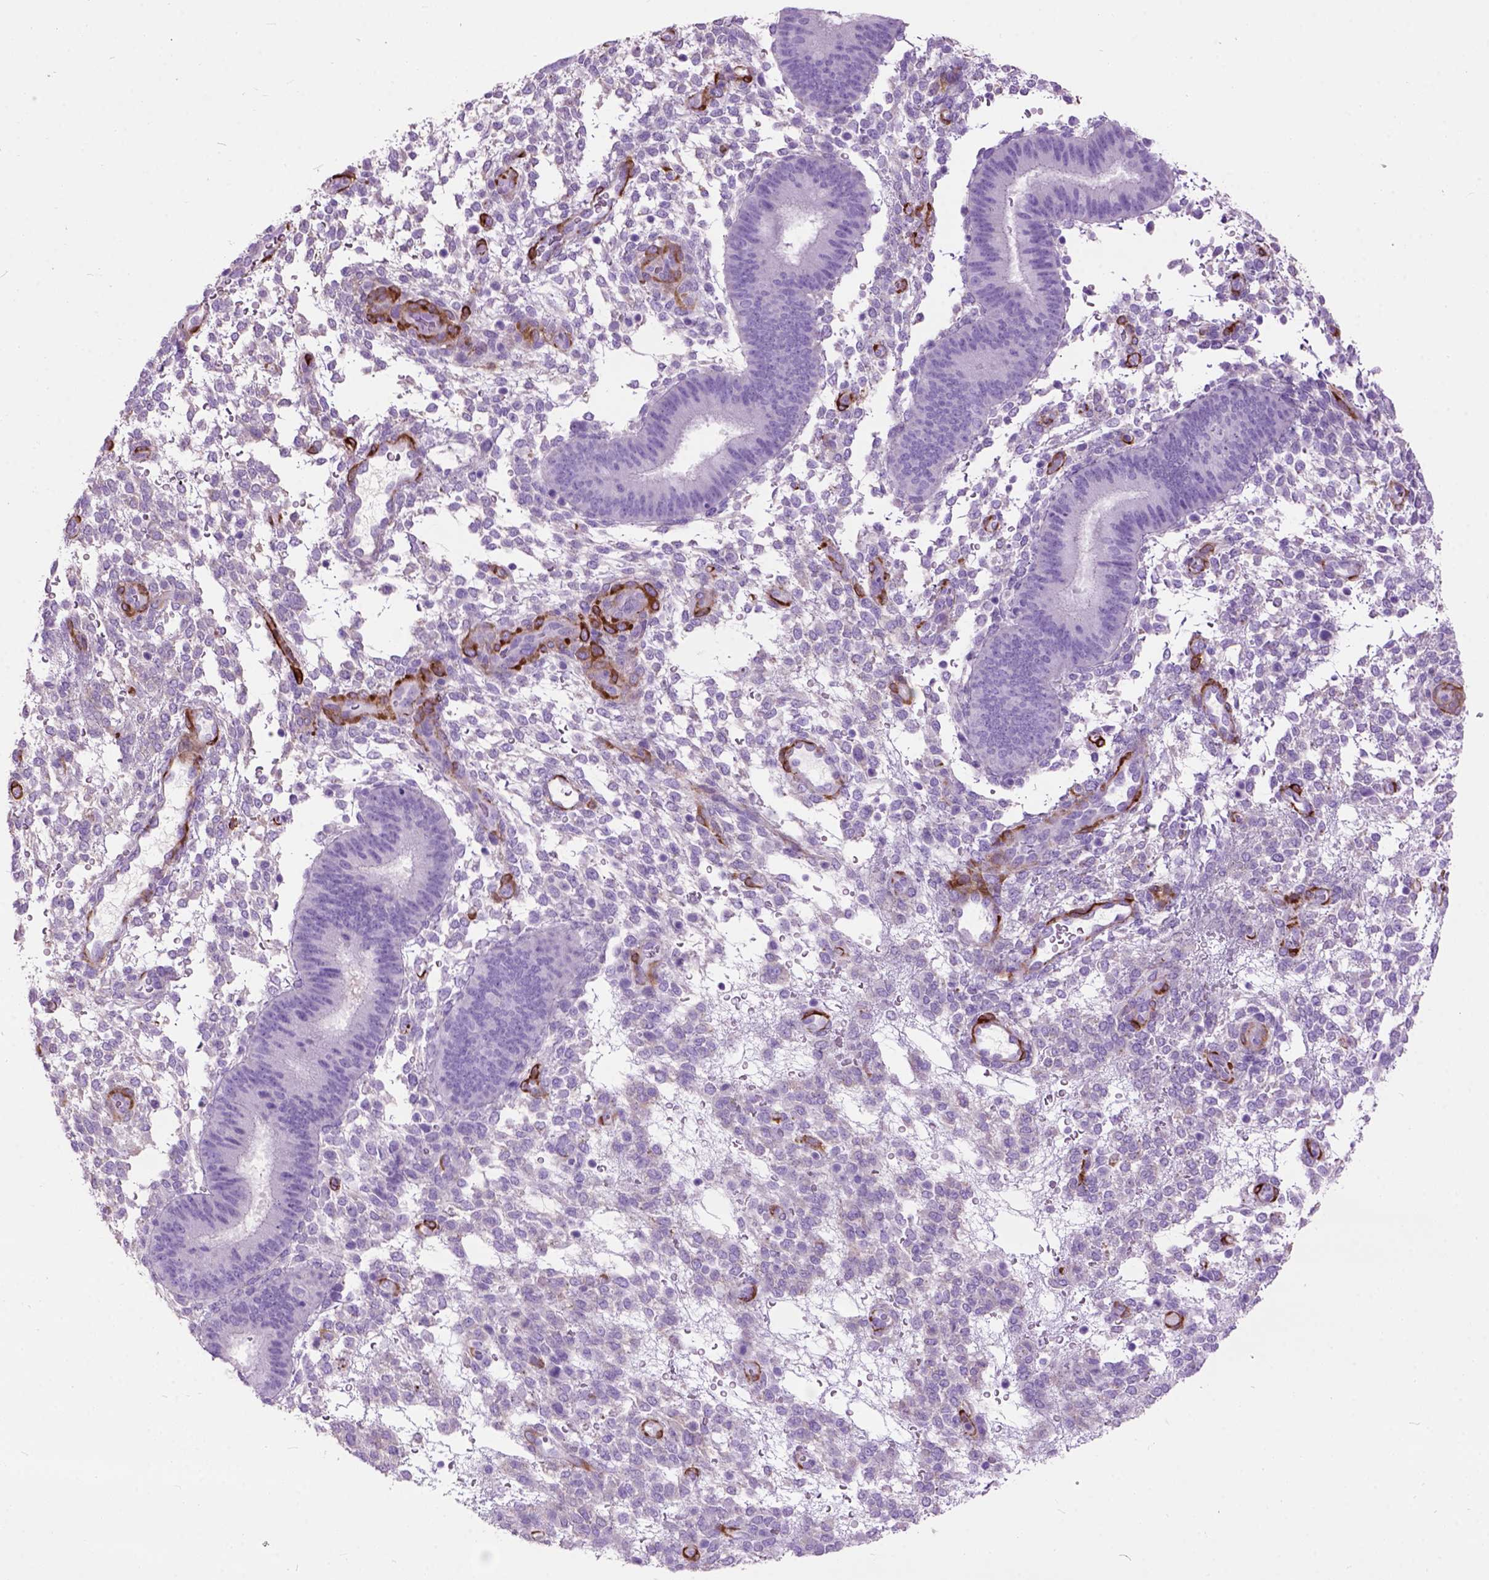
{"staining": {"intensity": "negative", "quantity": "none", "location": "none"}, "tissue": "endometrium", "cell_type": "Cells in endometrial stroma", "image_type": "normal", "snomed": [{"axis": "morphology", "description": "Normal tissue, NOS"}, {"axis": "topography", "description": "Endometrium"}], "caption": "The photomicrograph exhibits no staining of cells in endometrial stroma in normal endometrium. The staining is performed using DAB brown chromogen with nuclei counter-stained in using hematoxylin.", "gene": "MAPT", "patient": {"sex": "female", "age": 39}}